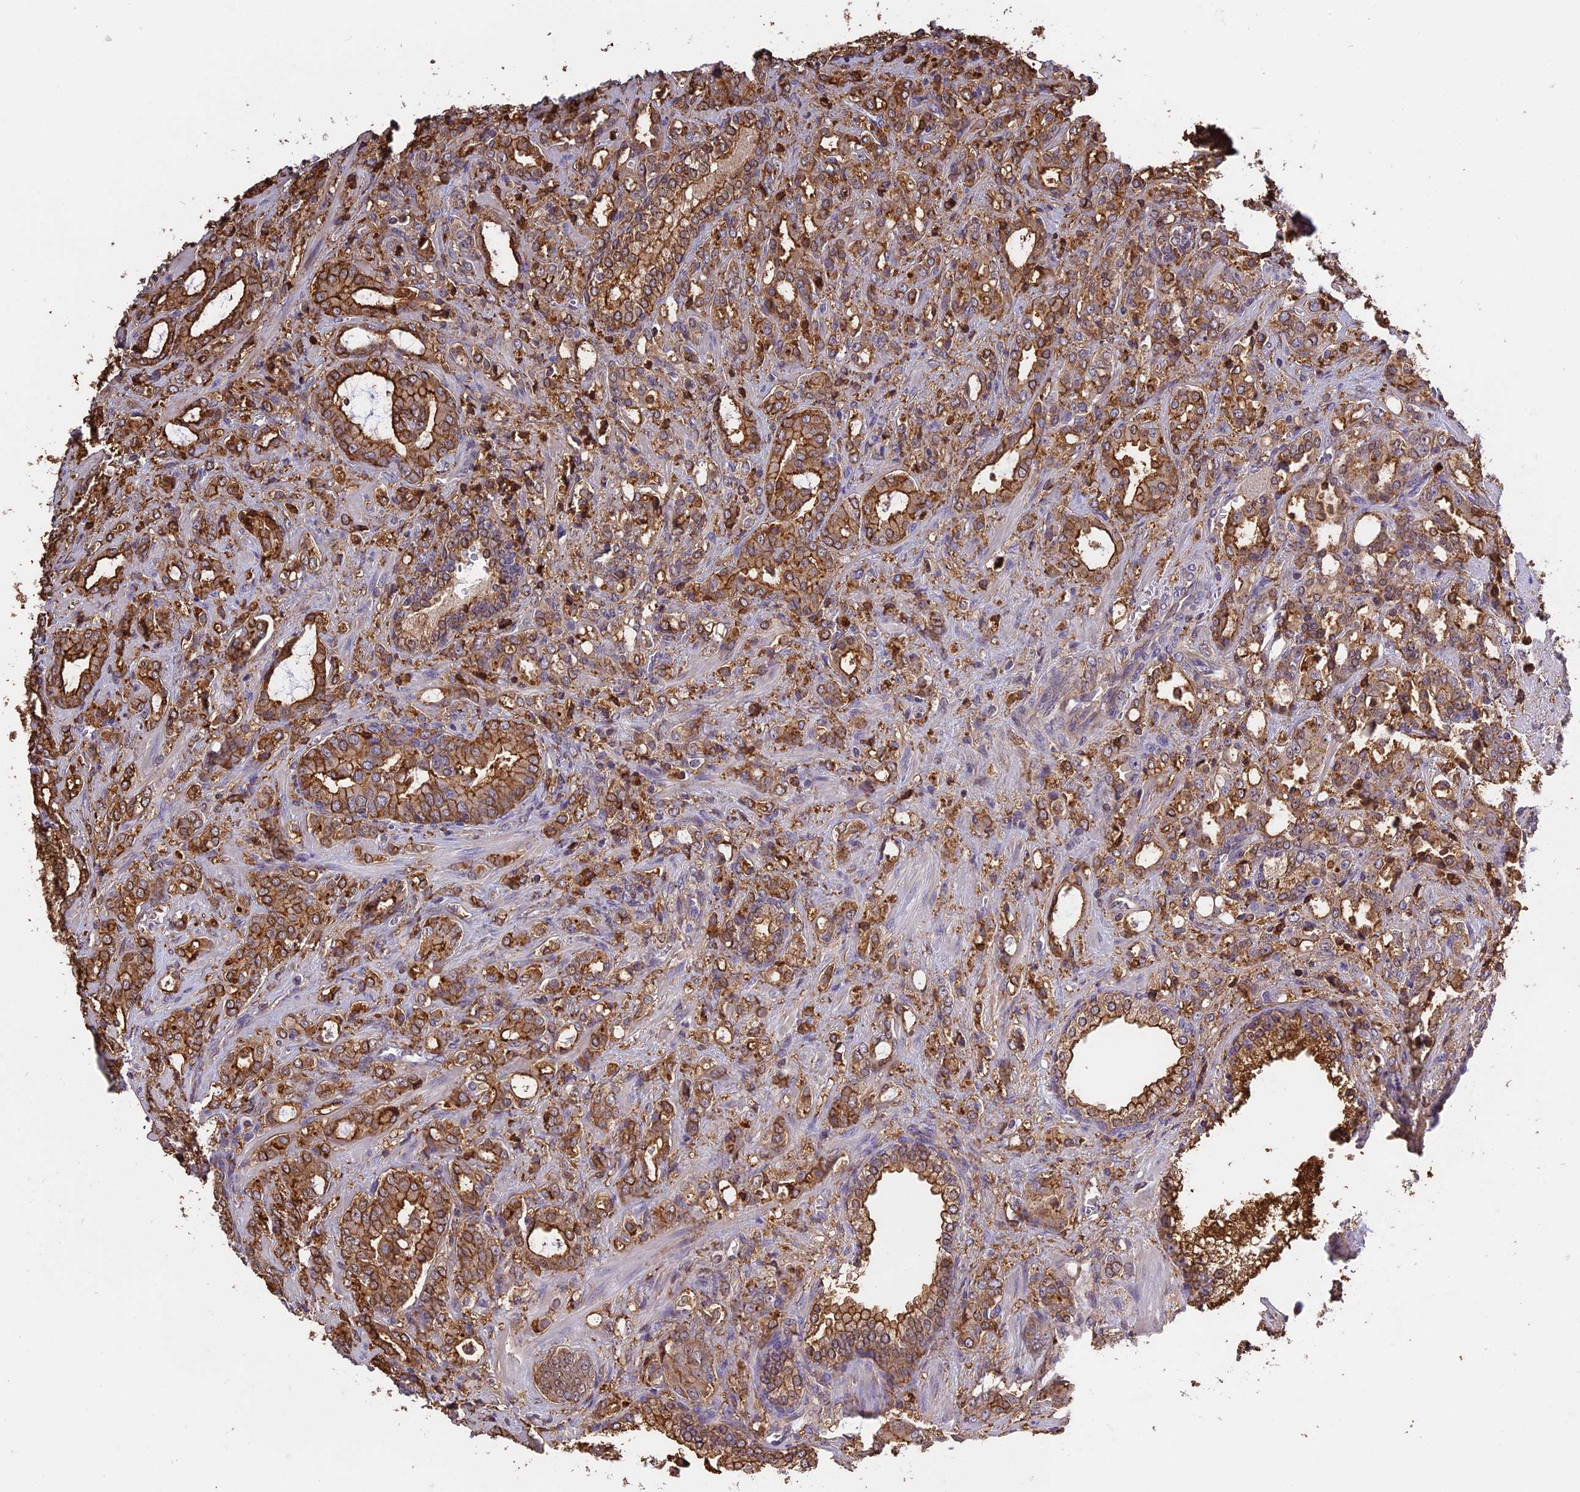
{"staining": {"intensity": "strong", "quantity": ">75%", "location": "cytoplasmic/membranous"}, "tissue": "prostate cancer", "cell_type": "Tumor cells", "image_type": "cancer", "snomed": [{"axis": "morphology", "description": "Adenocarcinoma, High grade"}, {"axis": "topography", "description": "Prostate"}], "caption": "Protein expression analysis of prostate cancer shows strong cytoplasmic/membranous staining in about >75% of tumor cells.", "gene": "TMEM255B", "patient": {"sex": "male", "age": 72}}